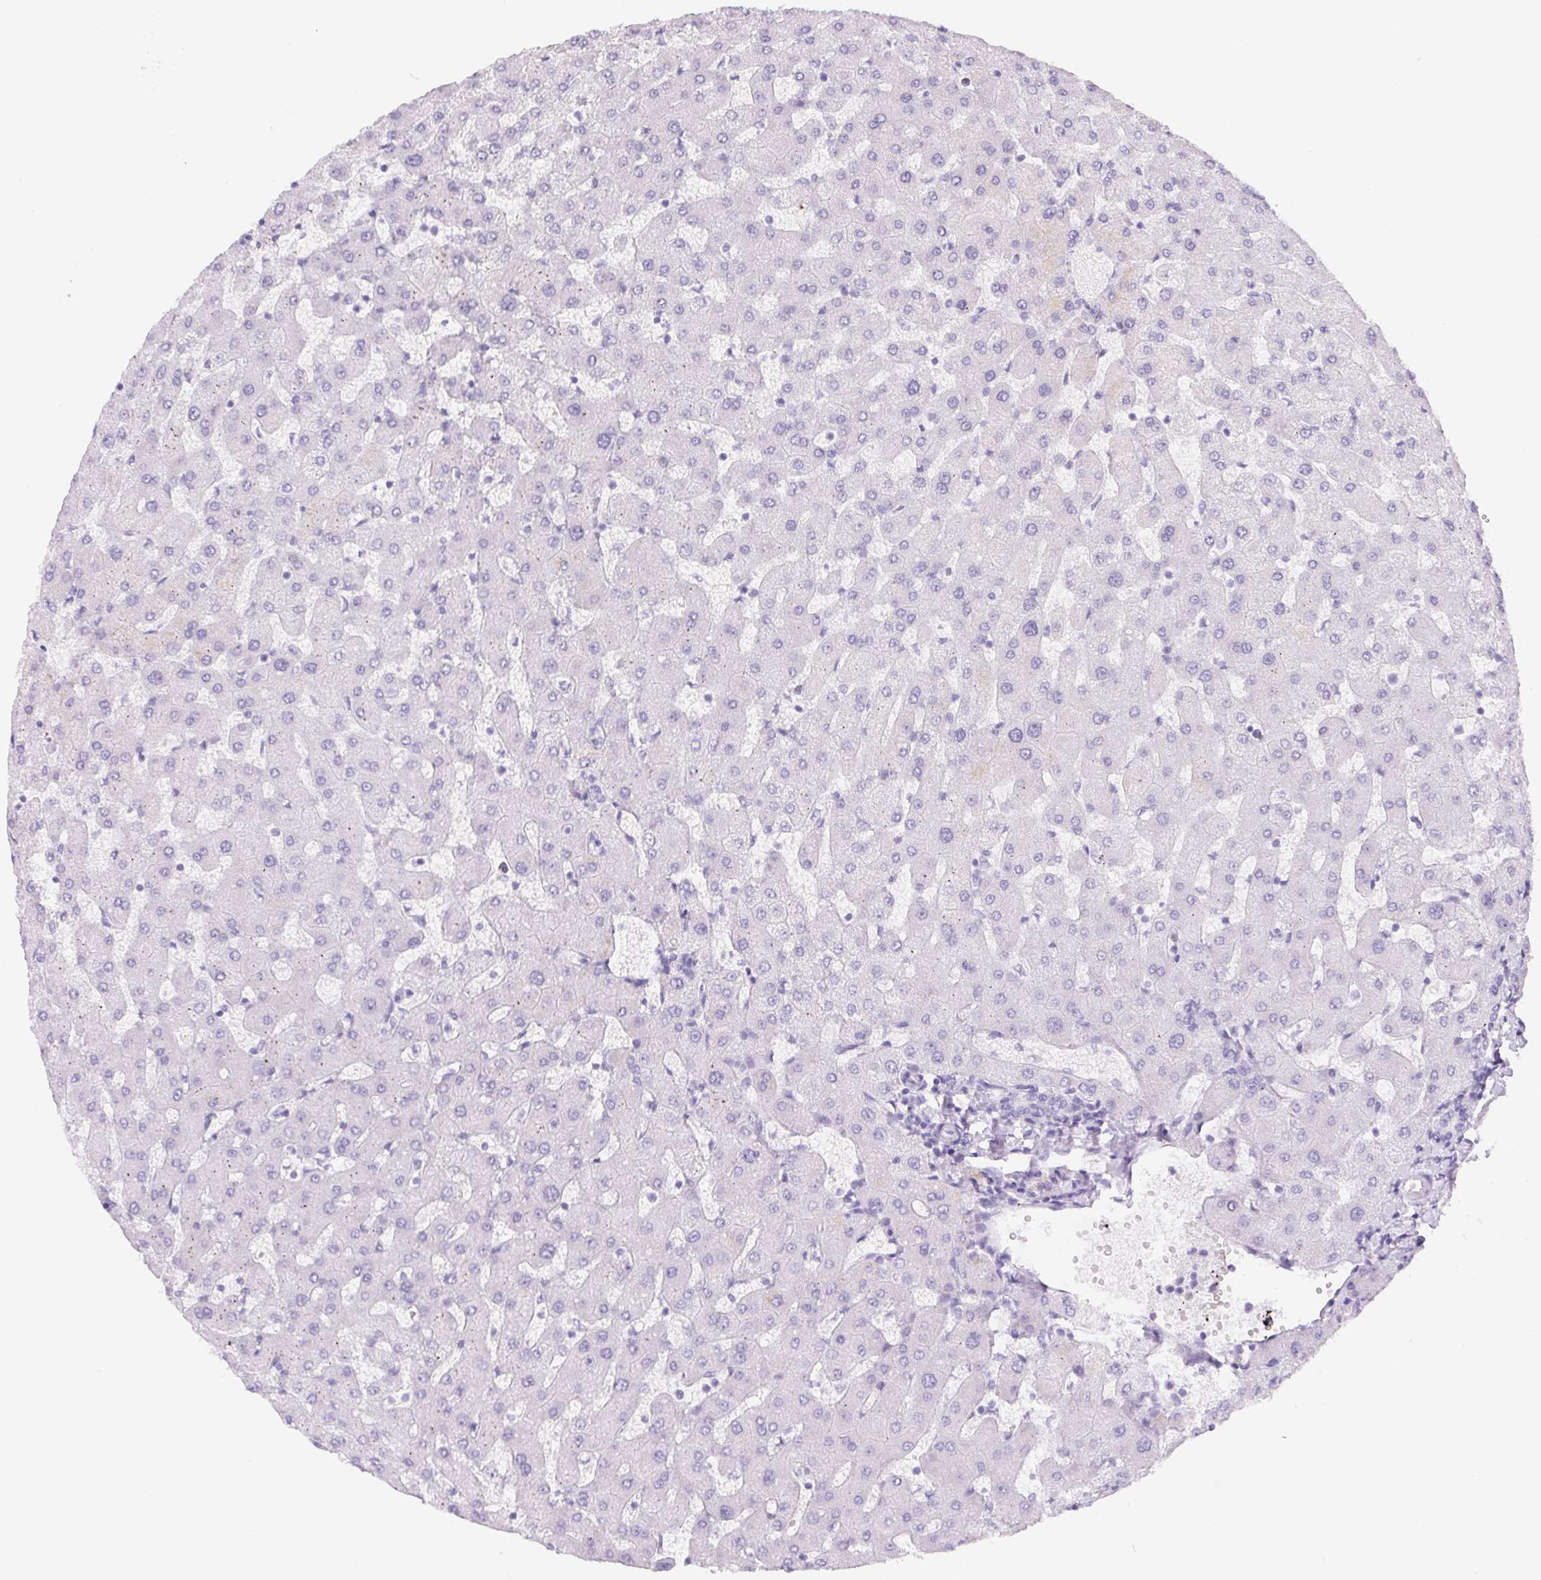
{"staining": {"intensity": "negative", "quantity": "none", "location": "none"}, "tissue": "liver", "cell_type": "Cholangiocytes", "image_type": "normal", "snomed": [{"axis": "morphology", "description": "Normal tissue, NOS"}, {"axis": "topography", "description": "Liver"}], "caption": "This is a histopathology image of immunohistochemistry staining of benign liver, which shows no staining in cholangiocytes.", "gene": "PNLIP", "patient": {"sex": "female", "age": 63}}